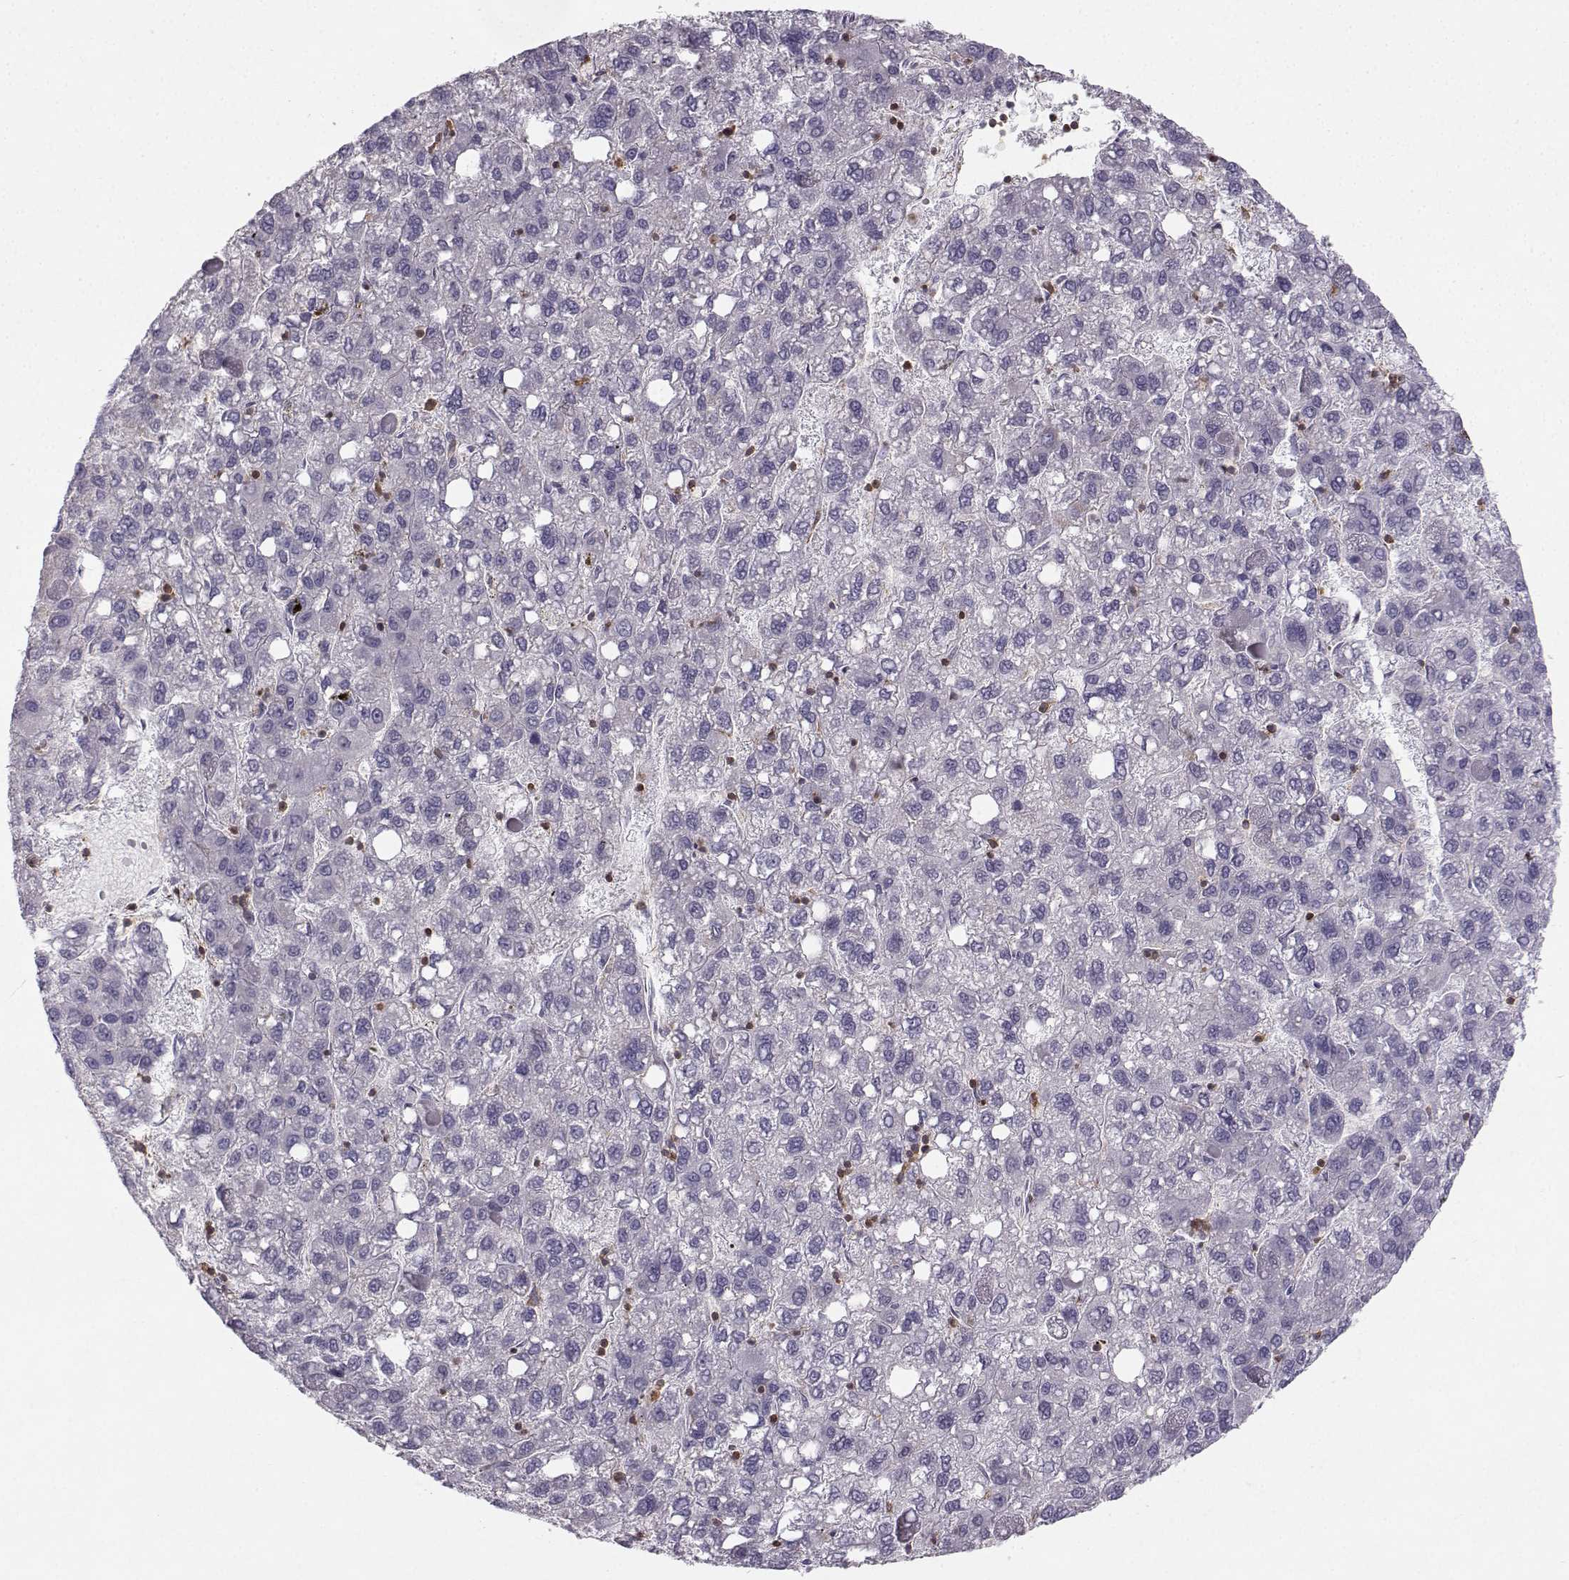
{"staining": {"intensity": "negative", "quantity": "none", "location": "none"}, "tissue": "liver cancer", "cell_type": "Tumor cells", "image_type": "cancer", "snomed": [{"axis": "morphology", "description": "Carcinoma, Hepatocellular, NOS"}, {"axis": "topography", "description": "Liver"}], "caption": "High power microscopy image of an IHC histopathology image of liver hepatocellular carcinoma, revealing no significant staining in tumor cells.", "gene": "ZBTB32", "patient": {"sex": "female", "age": 82}}